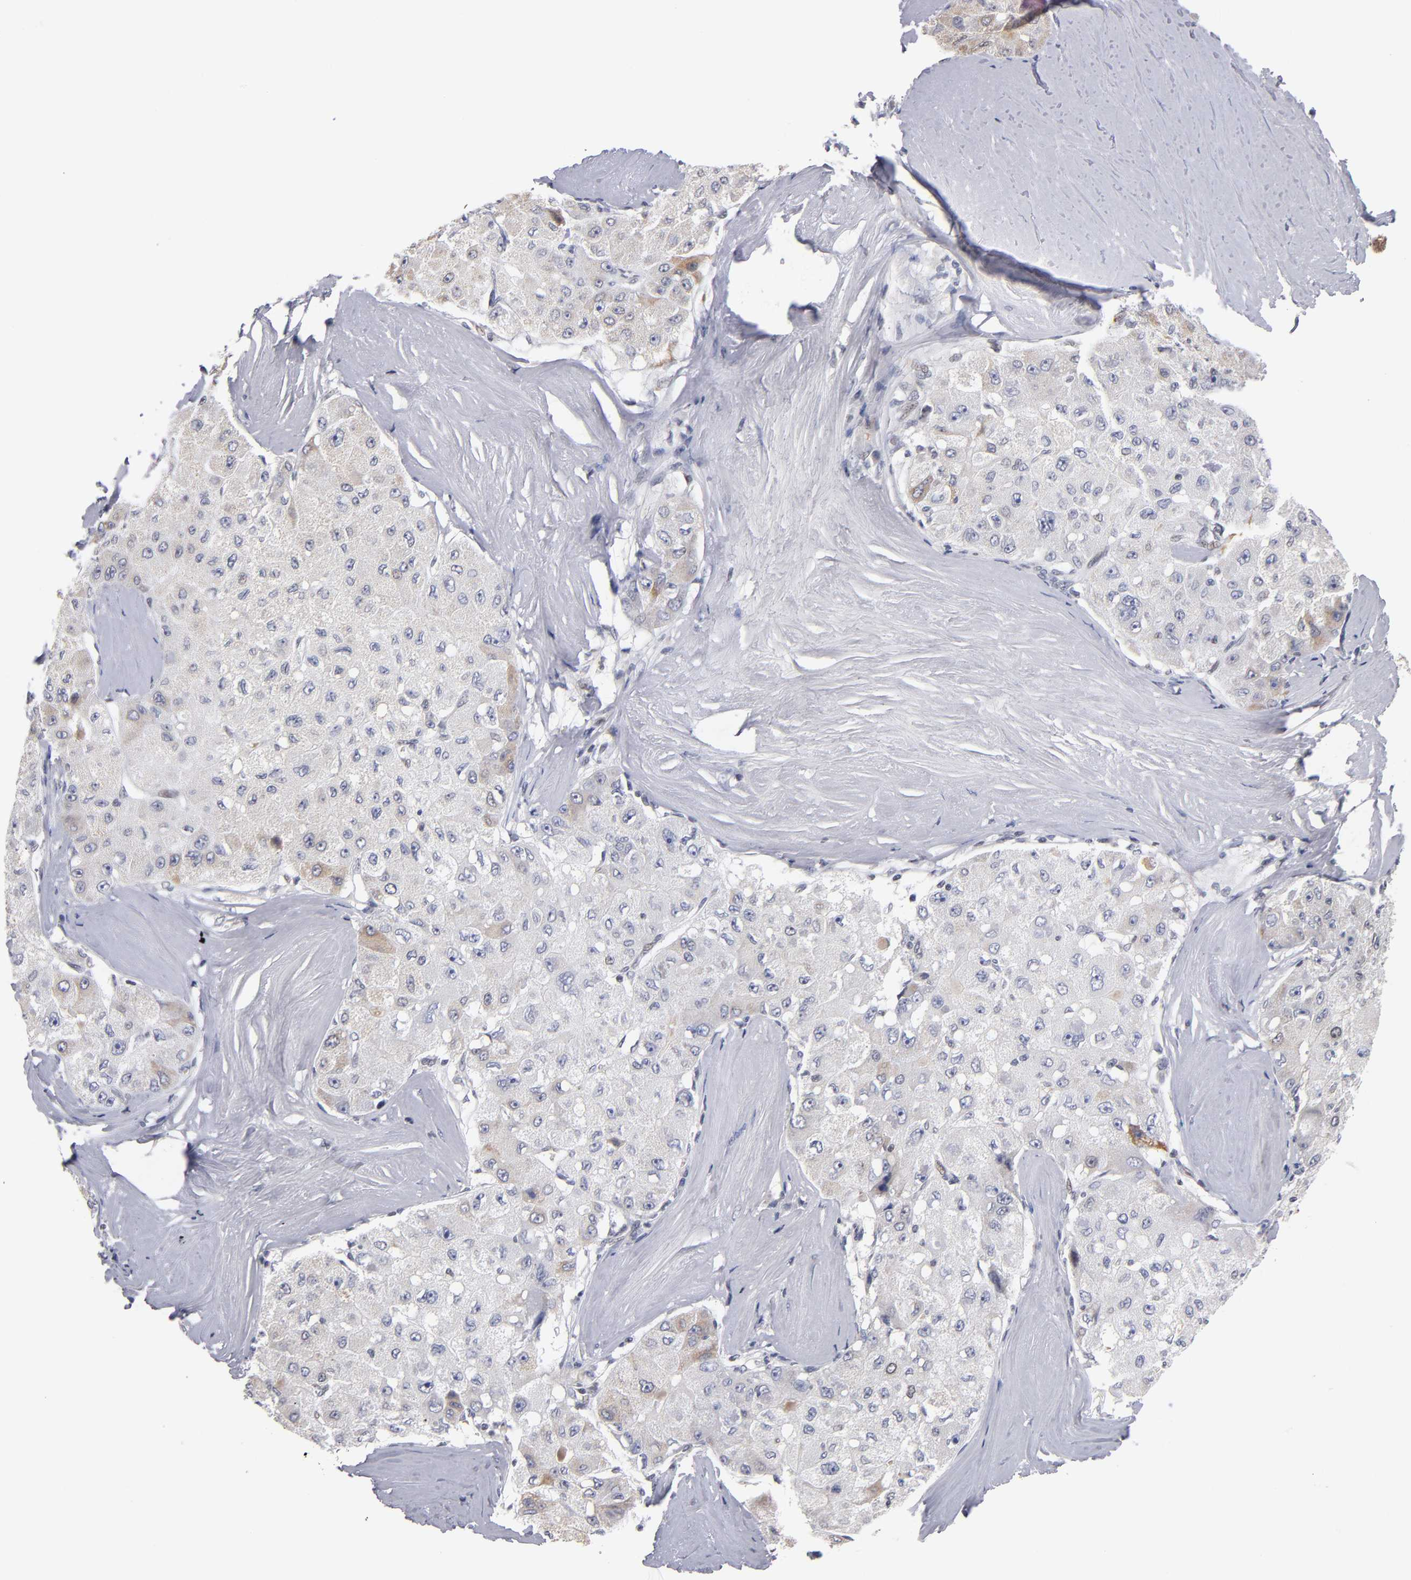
{"staining": {"intensity": "weak", "quantity": "25%-75%", "location": "cytoplasmic/membranous"}, "tissue": "liver cancer", "cell_type": "Tumor cells", "image_type": "cancer", "snomed": [{"axis": "morphology", "description": "Carcinoma, Hepatocellular, NOS"}, {"axis": "topography", "description": "Liver"}], "caption": "Hepatocellular carcinoma (liver) stained with a protein marker shows weak staining in tumor cells.", "gene": "ODF2", "patient": {"sex": "male", "age": 80}}